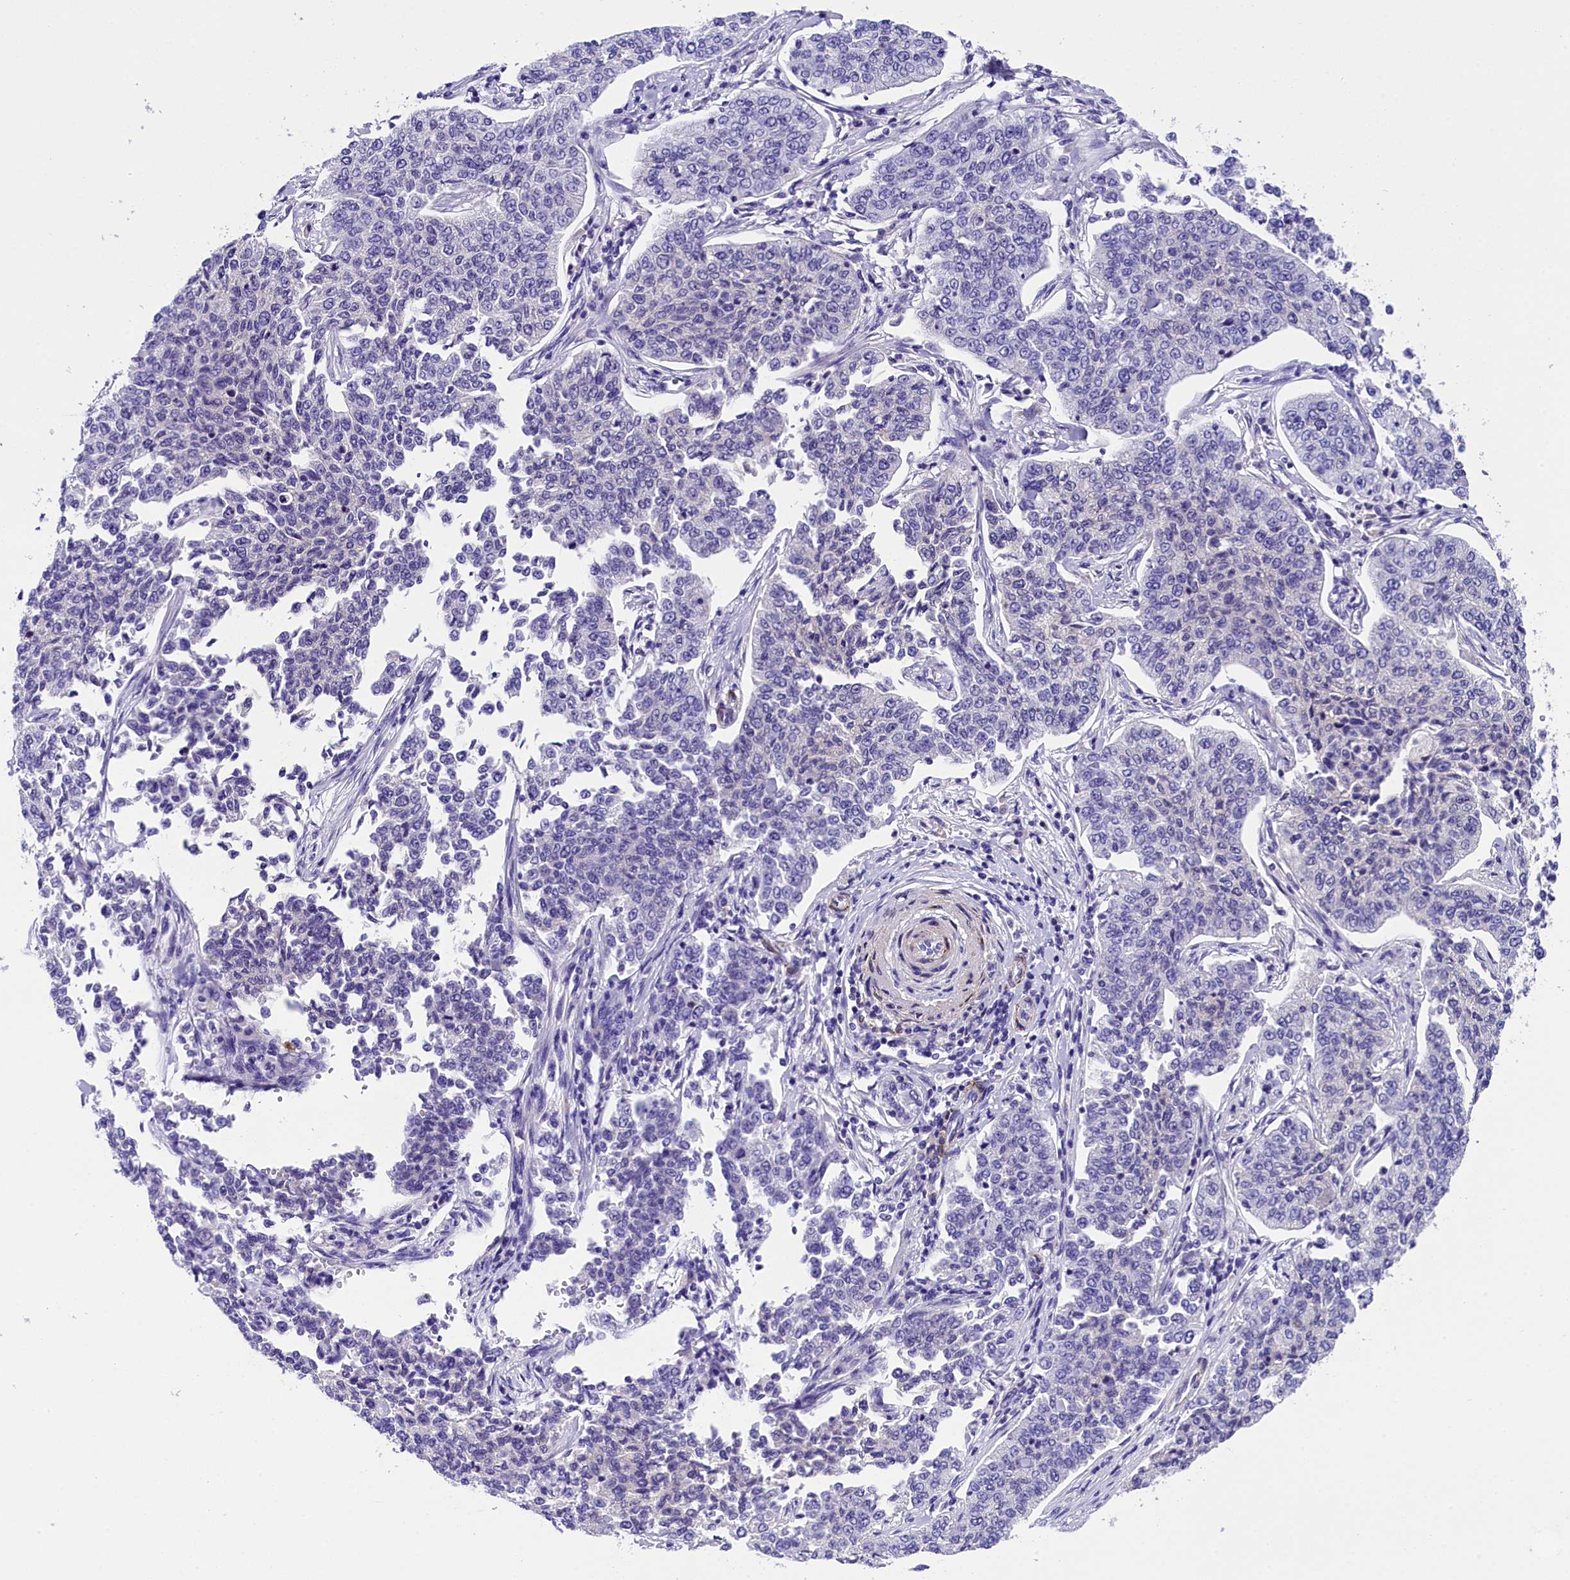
{"staining": {"intensity": "negative", "quantity": "none", "location": "none"}, "tissue": "cervical cancer", "cell_type": "Tumor cells", "image_type": "cancer", "snomed": [{"axis": "morphology", "description": "Squamous cell carcinoma, NOS"}, {"axis": "topography", "description": "Cervix"}], "caption": "DAB (3,3'-diaminobenzidine) immunohistochemical staining of human squamous cell carcinoma (cervical) demonstrates no significant positivity in tumor cells.", "gene": "SOD3", "patient": {"sex": "female", "age": 35}}